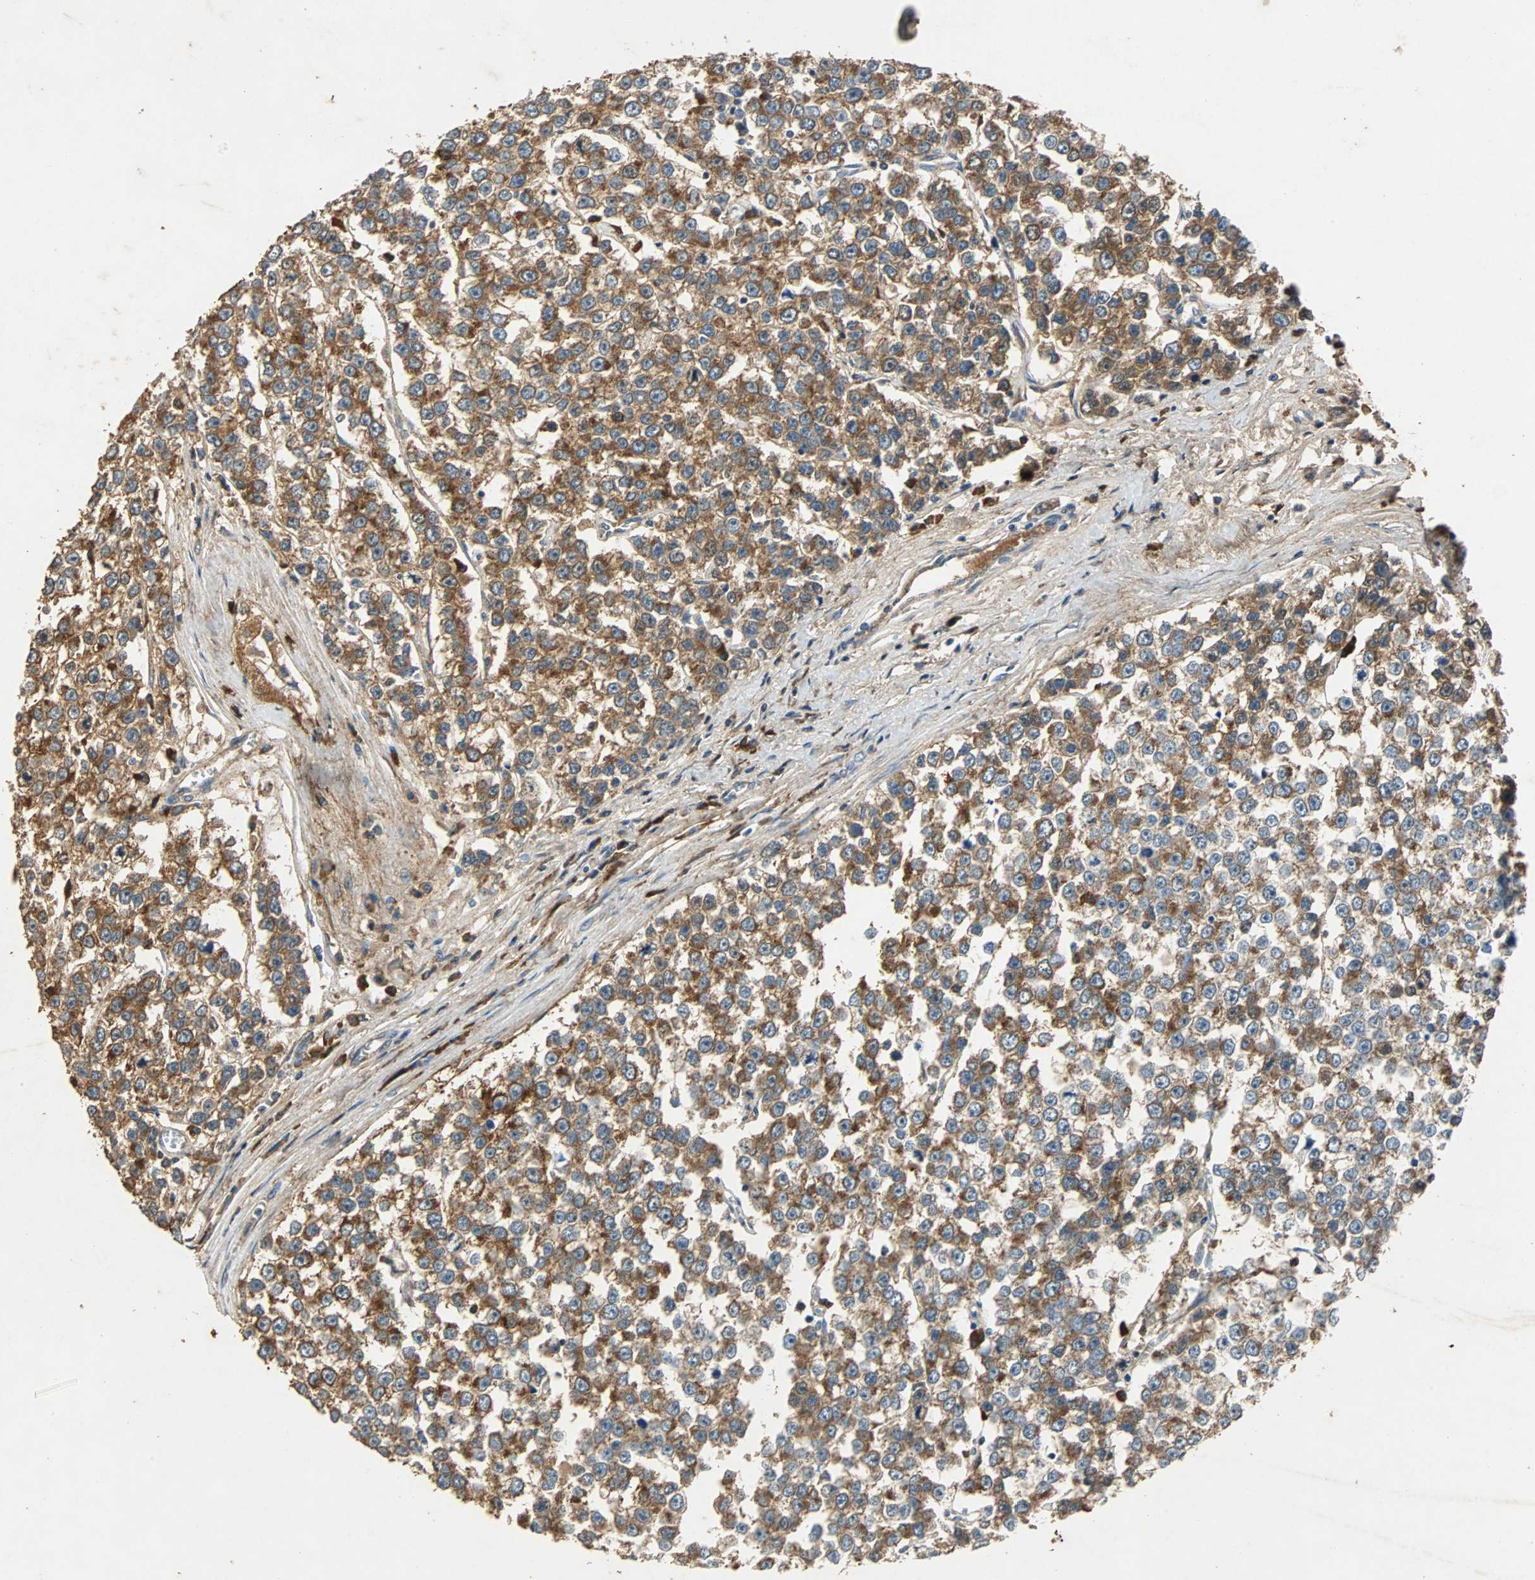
{"staining": {"intensity": "moderate", "quantity": ">75%", "location": "cytoplasmic/membranous"}, "tissue": "testis cancer", "cell_type": "Tumor cells", "image_type": "cancer", "snomed": [{"axis": "morphology", "description": "Seminoma, NOS"}, {"axis": "morphology", "description": "Carcinoma, Embryonal, NOS"}, {"axis": "topography", "description": "Testis"}], "caption": "Immunohistochemistry image of neoplastic tissue: testis cancer (embryonal carcinoma) stained using immunohistochemistry (IHC) shows medium levels of moderate protein expression localized specifically in the cytoplasmic/membranous of tumor cells, appearing as a cytoplasmic/membranous brown color.", "gene": "NAA10", "patient": {"sex": "male", "age": 52}}